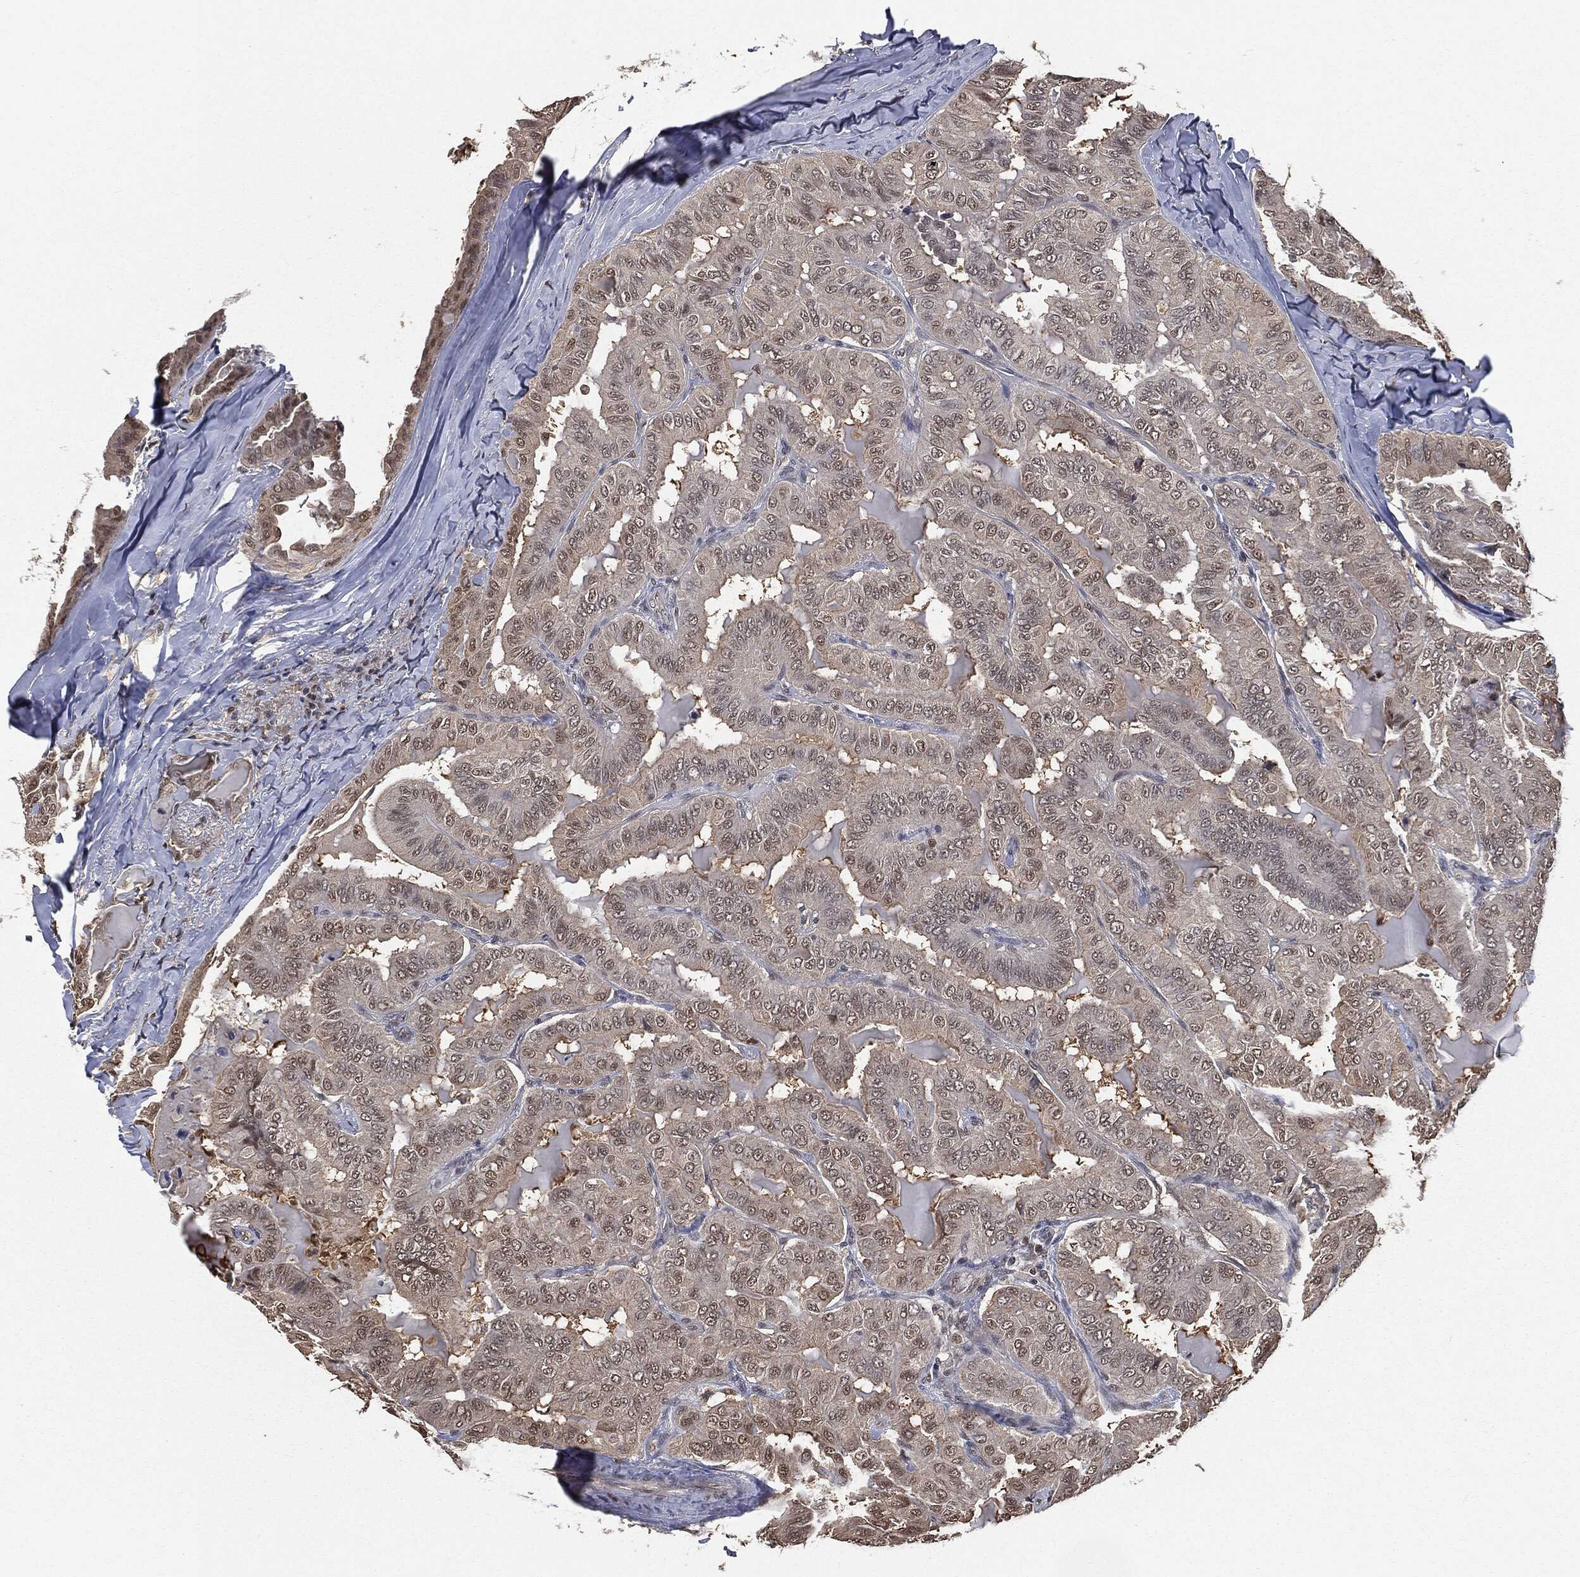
{"staining": {"intensity": "weak", "quantity": "<25%", "location": "cytoplasmic/membranous,nuclear"}, "tissue": "thyroid cancer", "cell_type": "Tumor cells", "image_type": "cancer", "snomed": [{"axis": "morphology", "description": "Papillary adenocarcinoma, NOS"}, {"axis": "topography", "description": "Thyroid gland"}], "caption": "DAB immunohistochemical staining of thyroid cancer (papillary adenocarcinoma) demonstrates no significant staining in tumor cells.", "gene": "SHLD2", "patient": {"sex": "female", "age": 68}}